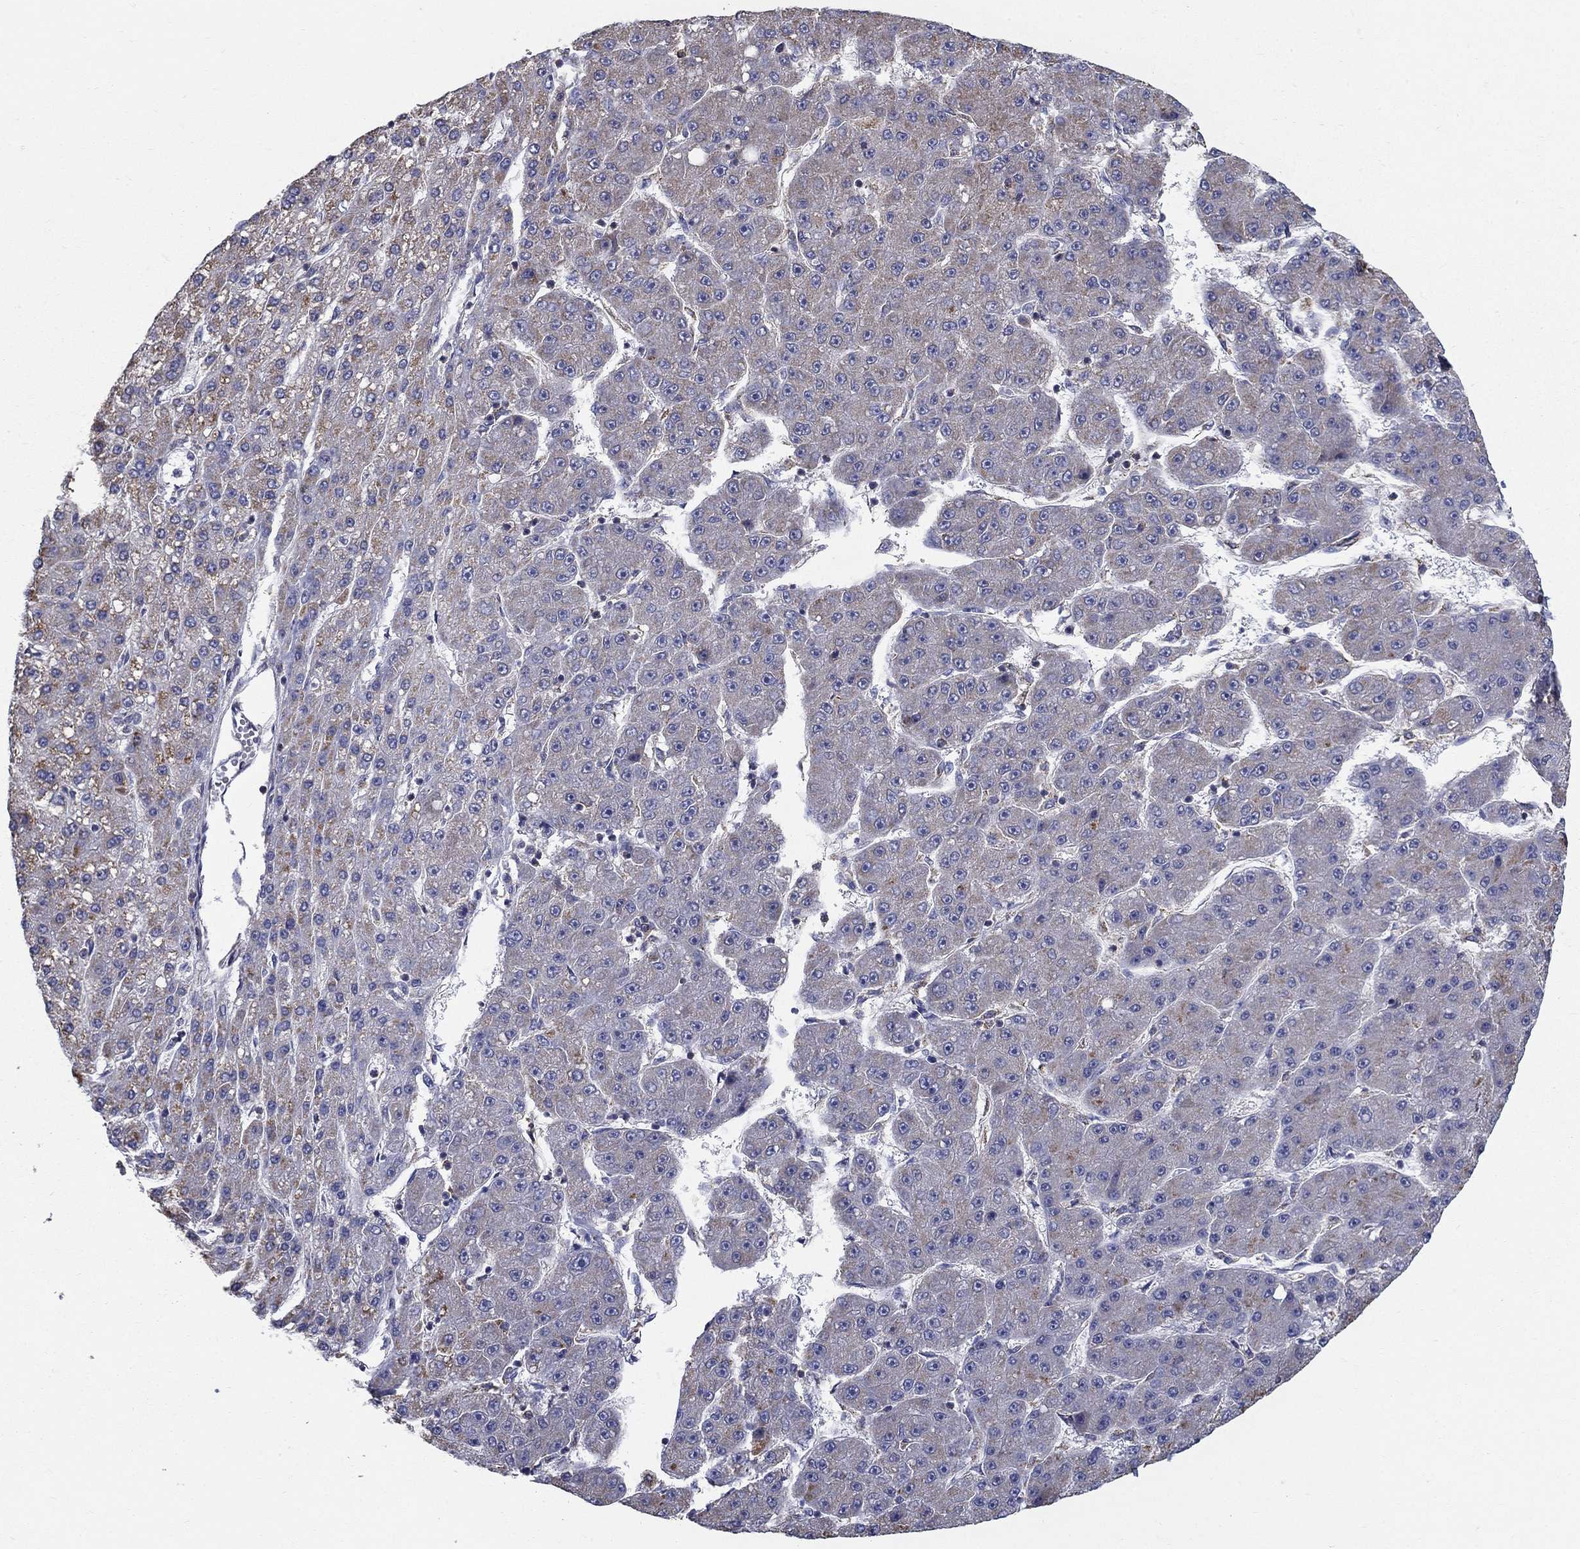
{"staining": {"intensity": "moderate", "quantity": "<25%", "location": "cytoplasmic/membranous"}, "tissue": "liver cancer", "cell_type": "Tumor cells", "image_type": "cancer", "snomed": [{"axis": "morphology", "description": "Carcinoma, Hepatocellular, NOS"}, {"axis": "topography", "description": "Liver"}], "caption": "Liver cancer stained with IHC exhibits moderate cytoplasmic/membranous staining in about <25% of tumor cells.", "gene": "NME5", "patient": {"sex": "male", "age": 67}}